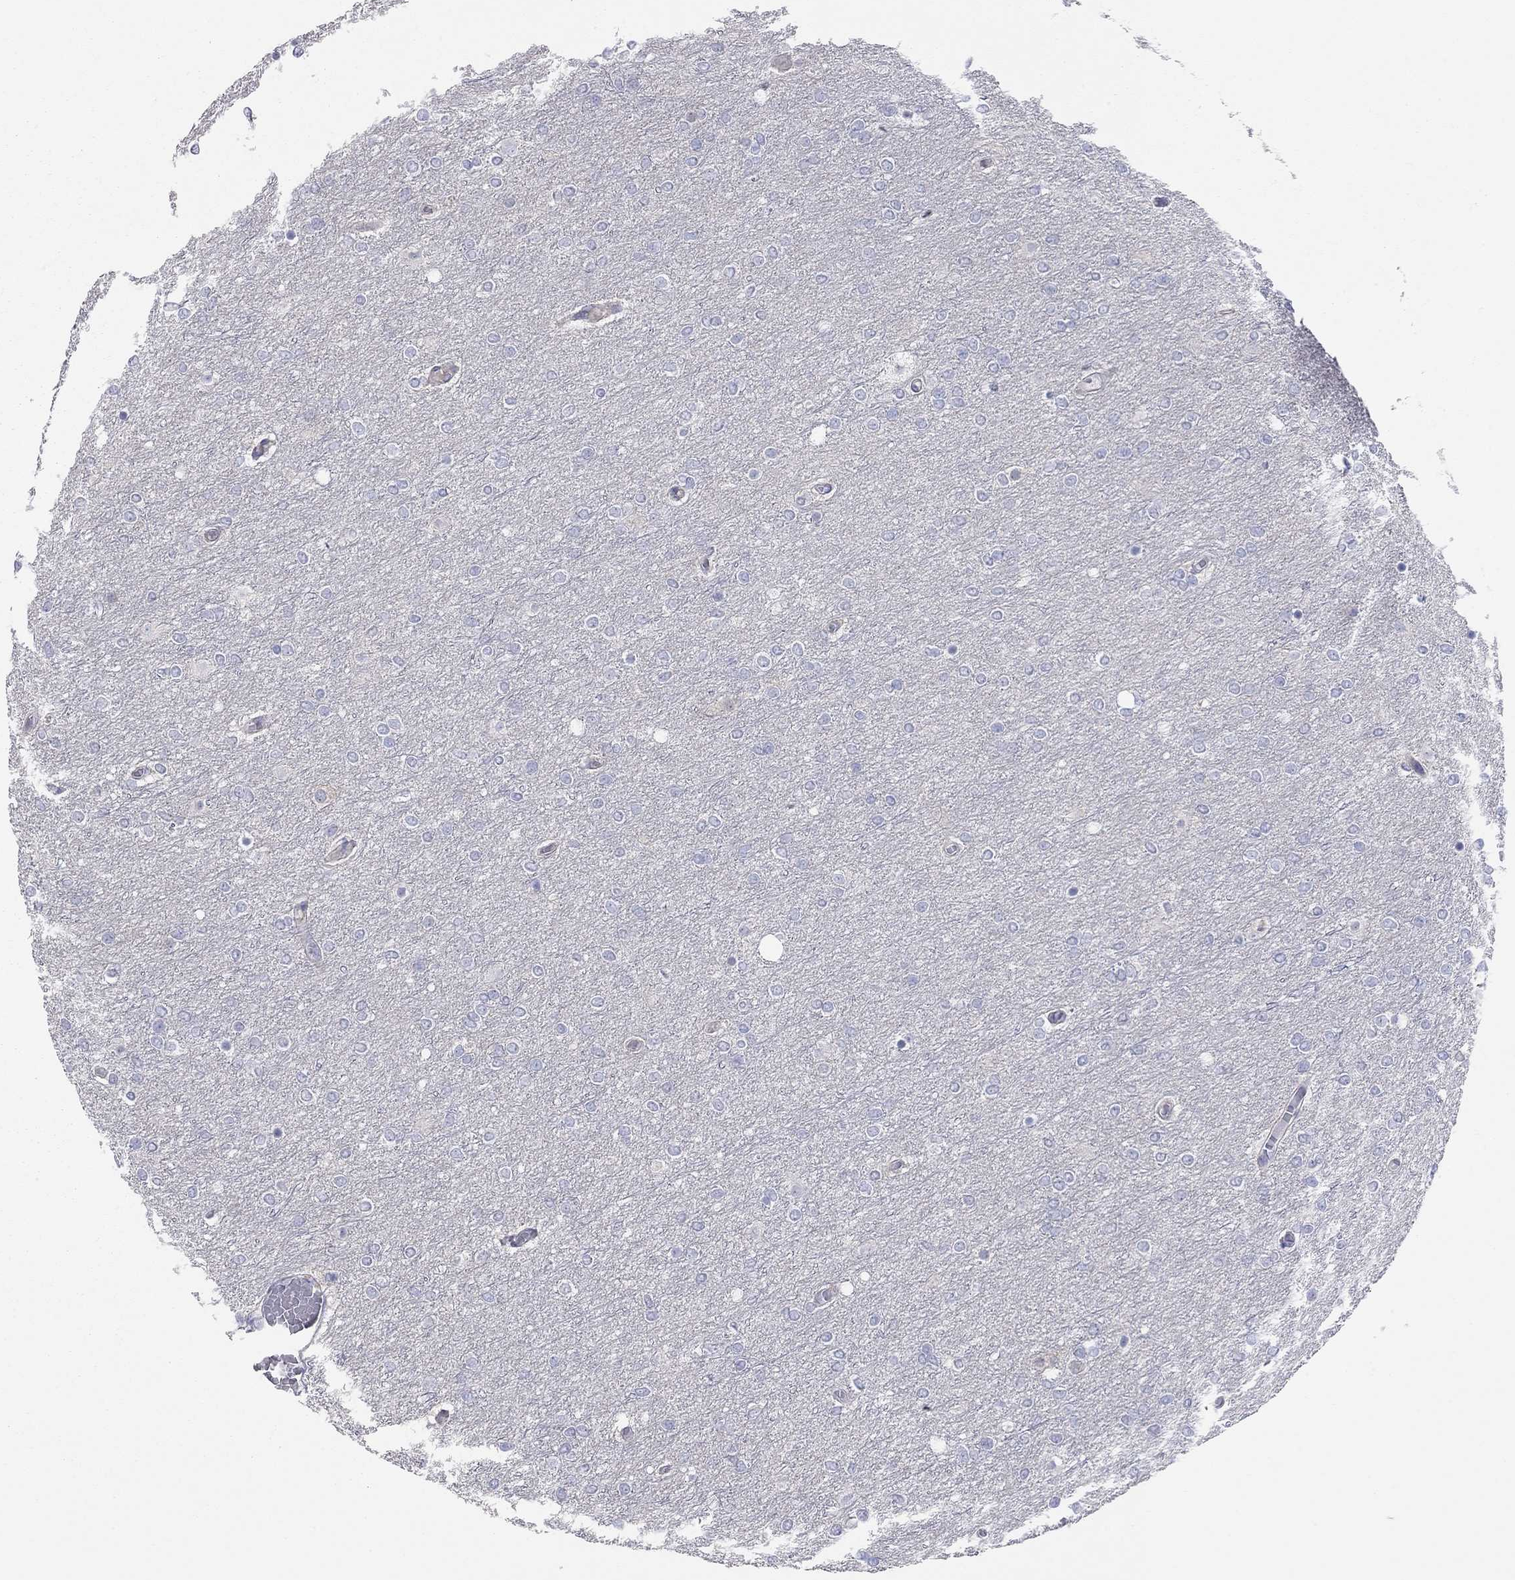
{"staining": {"intensity": "negative", "quantity": "none", "location": "none"}, "tissue": "glioma", "cell_type": "Tumor cells", "image_type": "cancer", "snomed": [{"axis": "morphology", "description": "Glioma, malignant, High grade"}, {"axis": "topography", "description": "Brain"}], "caption": "The IHC micrograph has no significant positivity in tumor cells of malignant glioma (high-grade) tissue.", "gene": "KCNB1", "patient": {"sex": "female", "age": 61}}